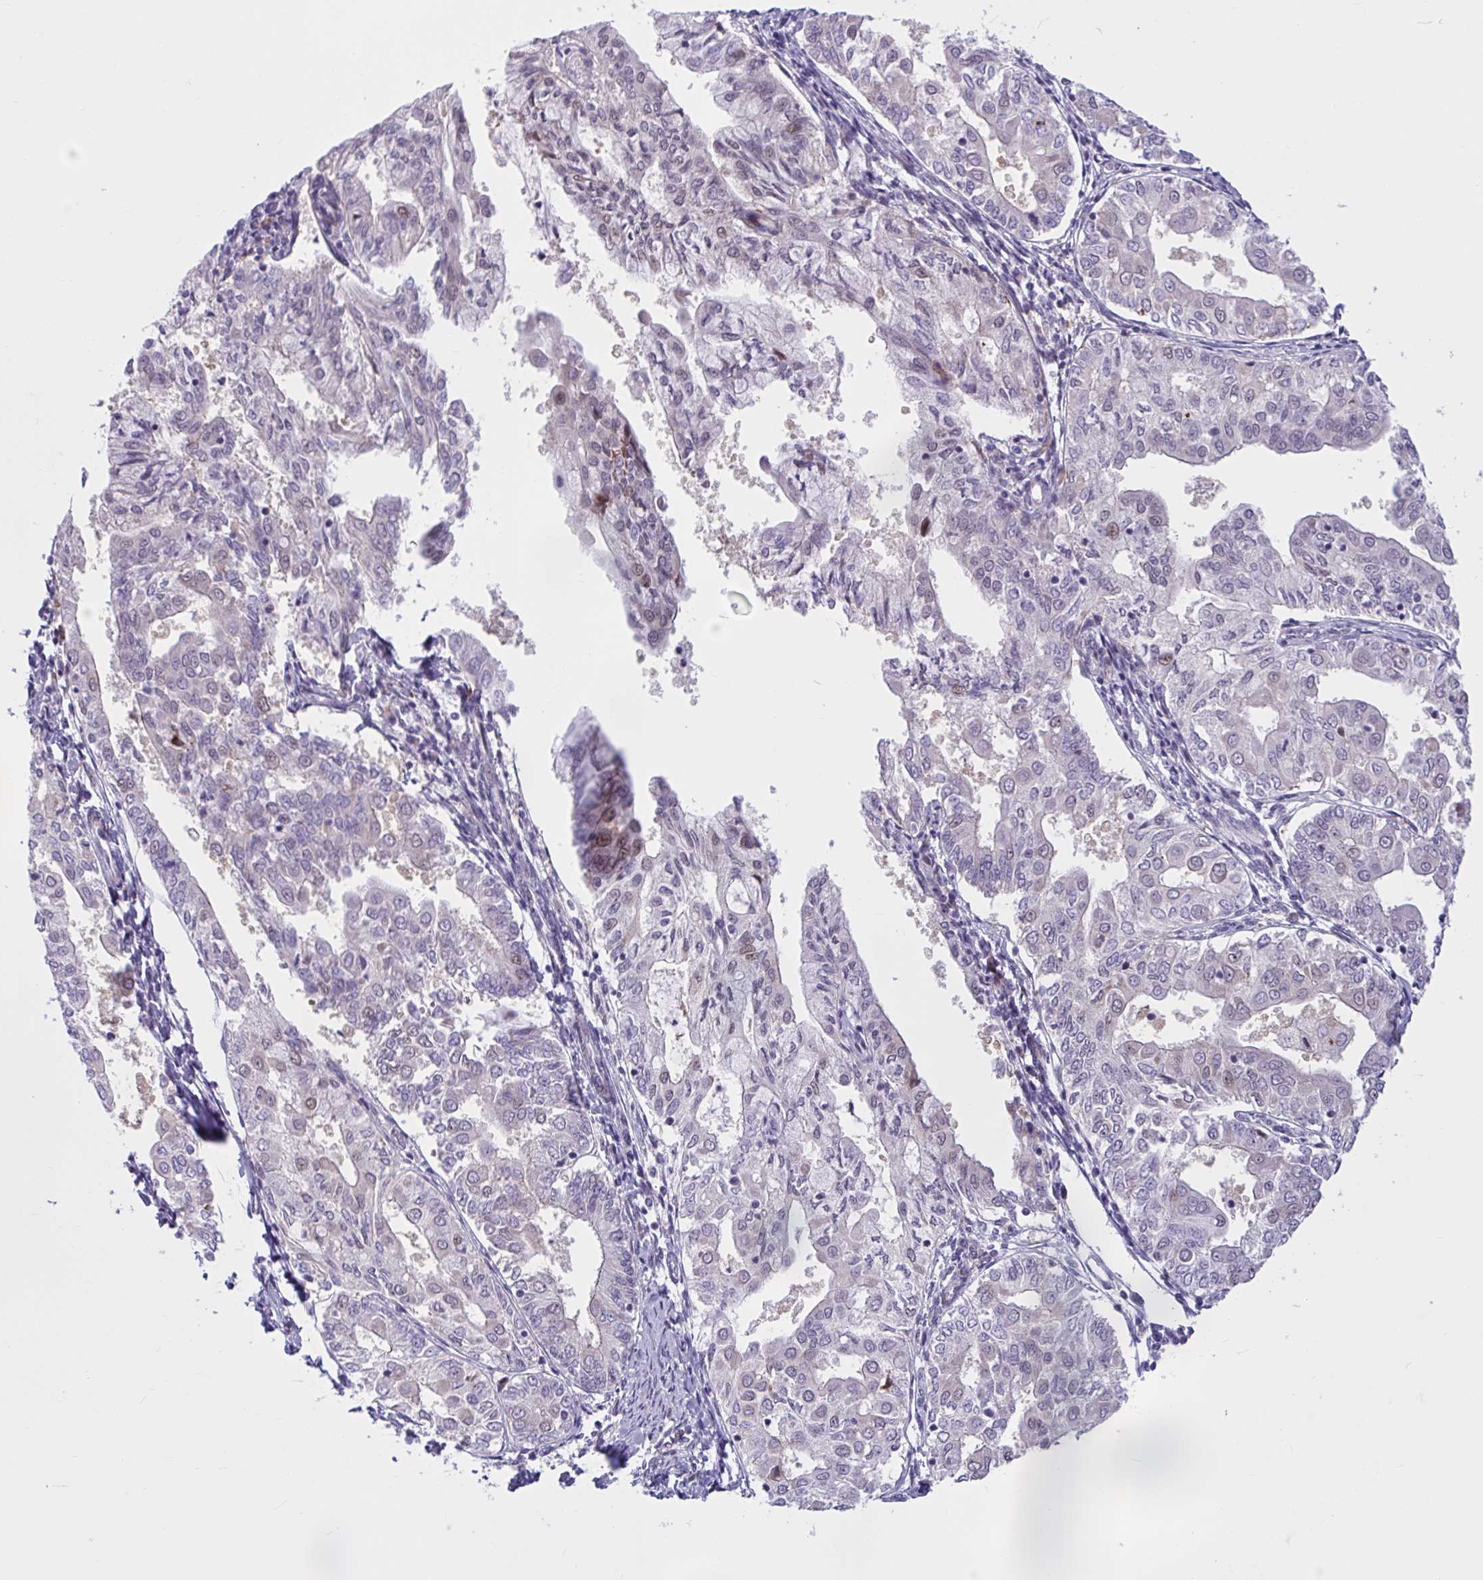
{"staining": {"intensity": "weak", "quantity": "<25%", "location": "nuclear"}, "tissue": "endometrial cancer", "cell_type": "Tumor cells", "image_type": "cancer", "snomed": [{"axis": "morphology", "description": "Adenocarcinoma, NOS"}, {"axis": "topography", "description": "Endometrium"}], "caption": "The photomicrograph reveals no staining of tumor cells in adenocarcinoma (endometrial).", "gene": "RBL1", "patient": {"sex": "female", "age": 68}}